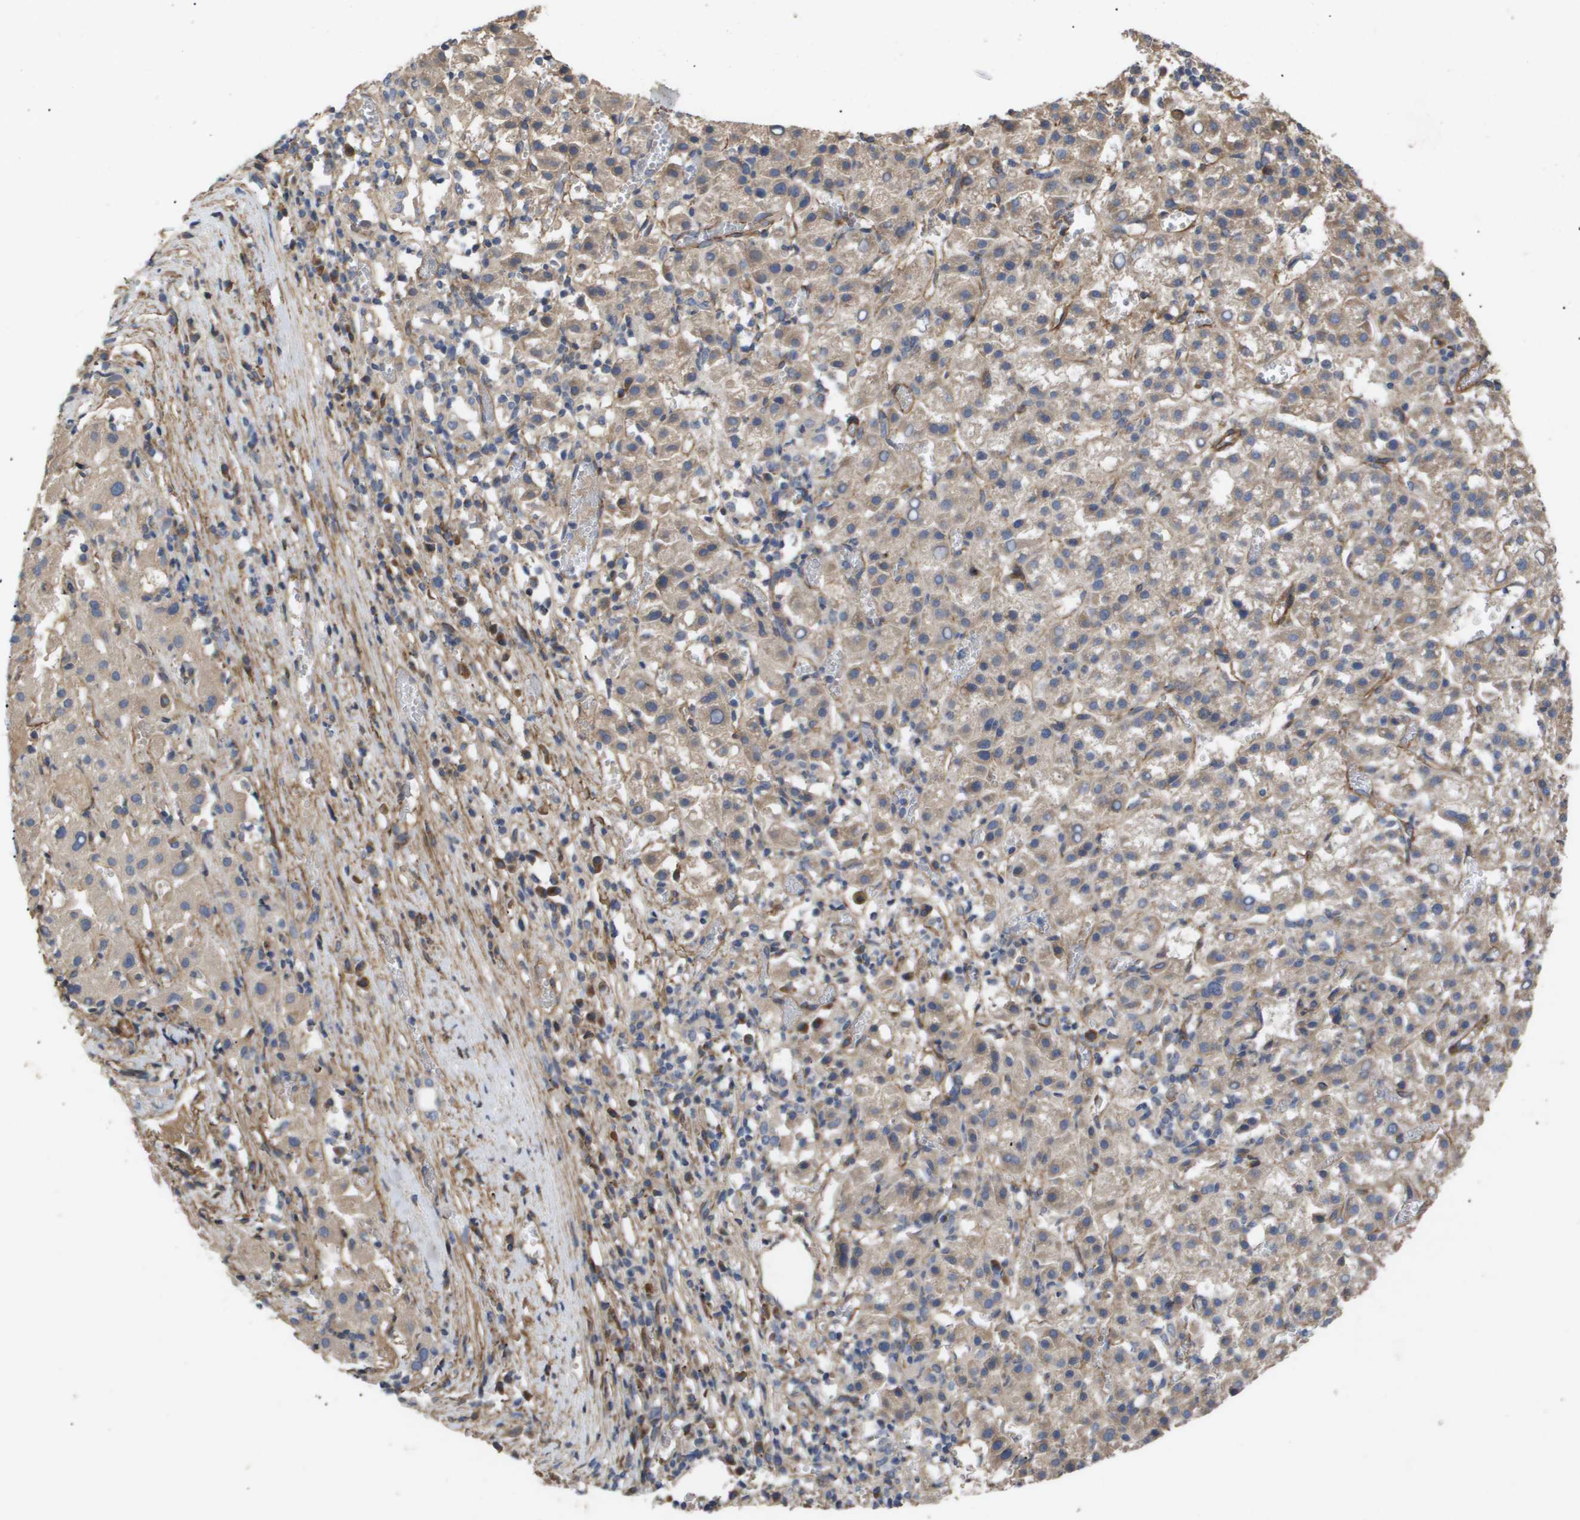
{"staining": {"intensity": "weak", "quantity": ">75%", "location": "cytoplasmic/membranous"}, "tissue": "liver cancer", "cell_type": "Tumor cells", "image_type": "cancer", "snomed": [{"axis": "morphology", "description": "Carcinoma, Hepatocellular, NOS"}, {"axis": "topography", "description": "Liver"}], "caption": "Protein staining exhibits weak cytoplasmic/membranous staining in approximately >75% of tumor cells in liver cancer (hepatocellular carcinoma).", "gene": "TNS1", "patient": {"sex": "female", "age": 58}}